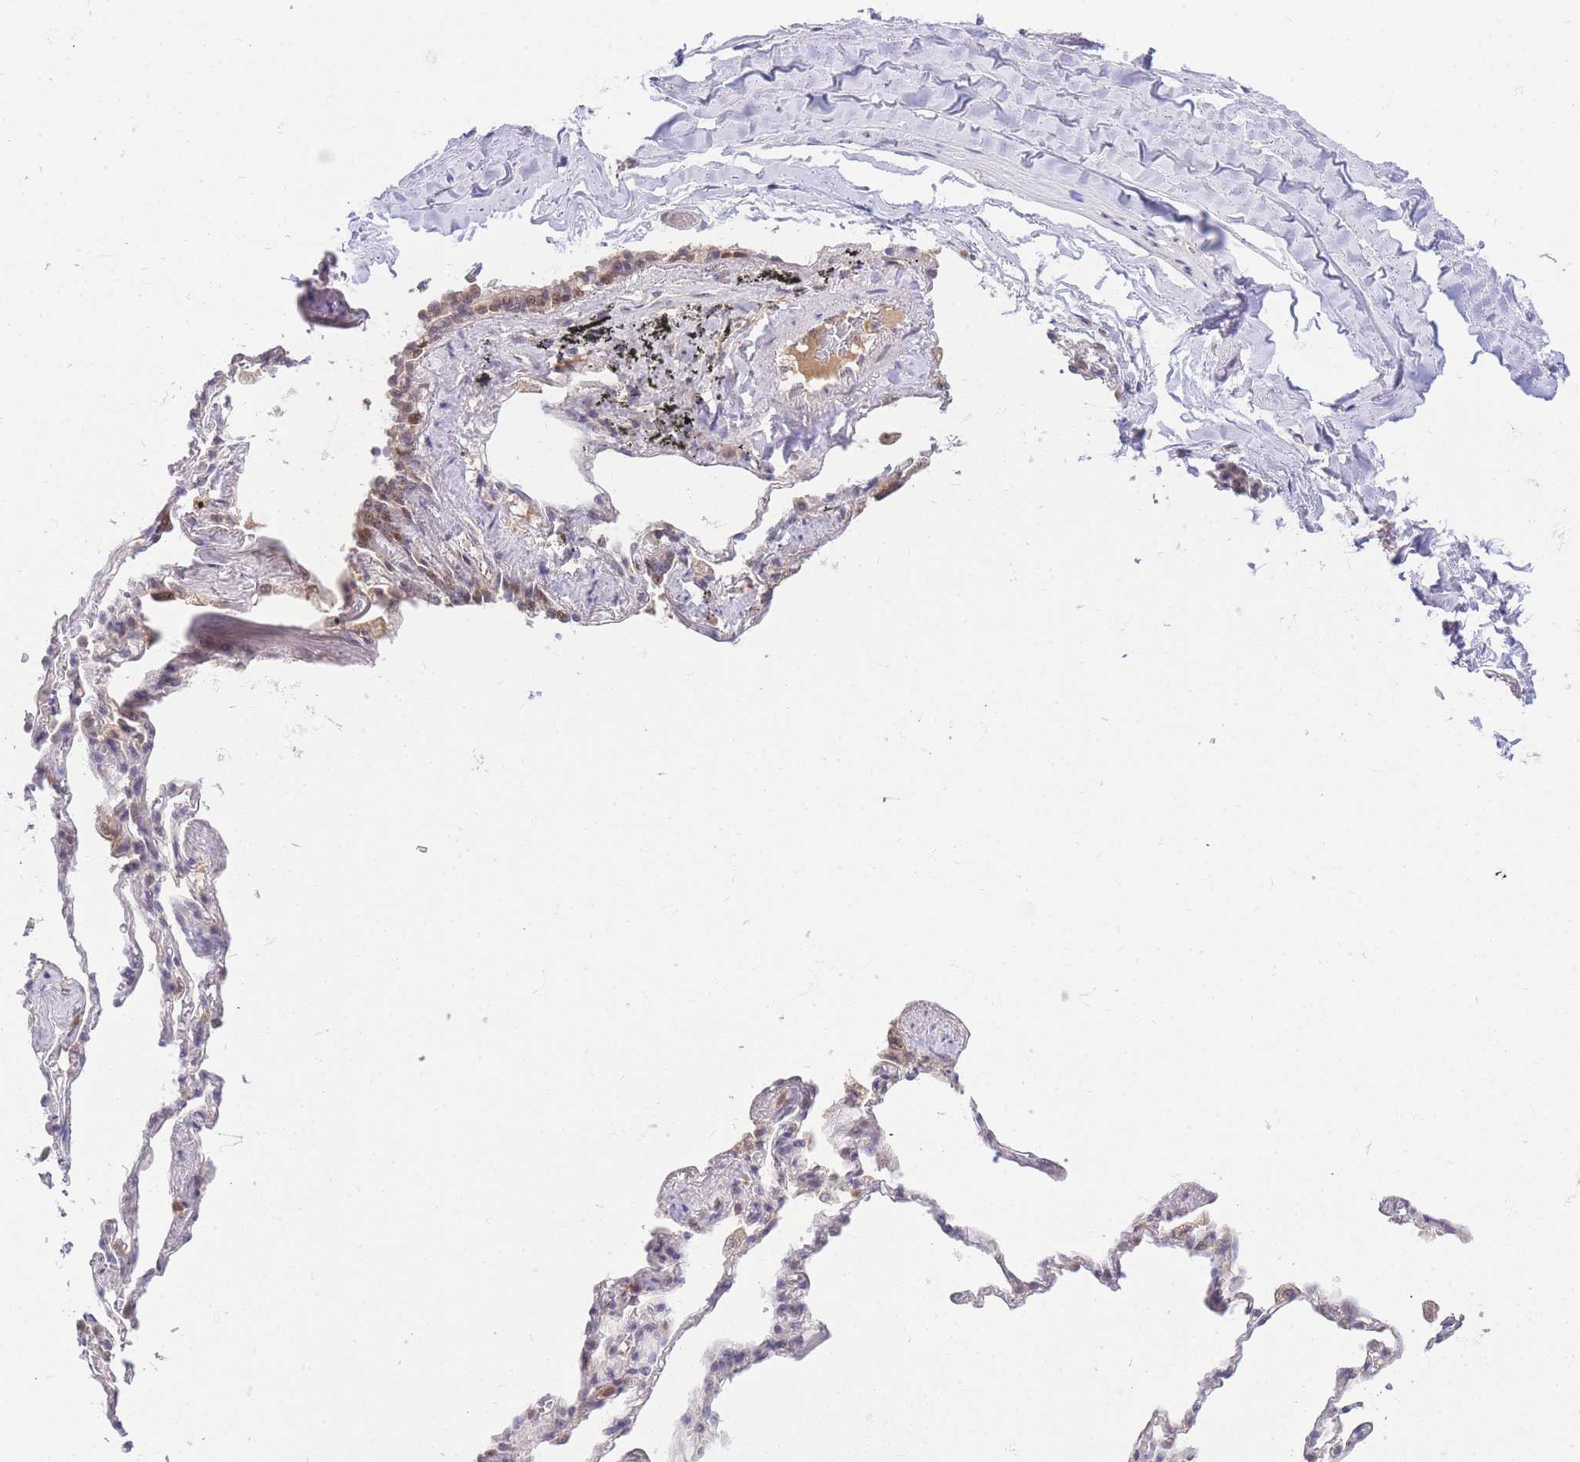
{"staining": {"intensity": "negative", "quantity": "none", "location": "none"}, "tissue": "adipose tissue", "cell_type": "Adipocytes", "image_type": "normal", "snomed": [{"axis": "morphology", "description": "Normal tissue, NOS"}, {"axis": "topography", "description": "Lymph node"}, {"axis": "topography", "description": "Bronchus"}], "caption": "Adipocytes show no significant protein staining in unremarkable adipose tissue.", "gene": "PUS10", "patient": {"sex": "male", "age": 63}}